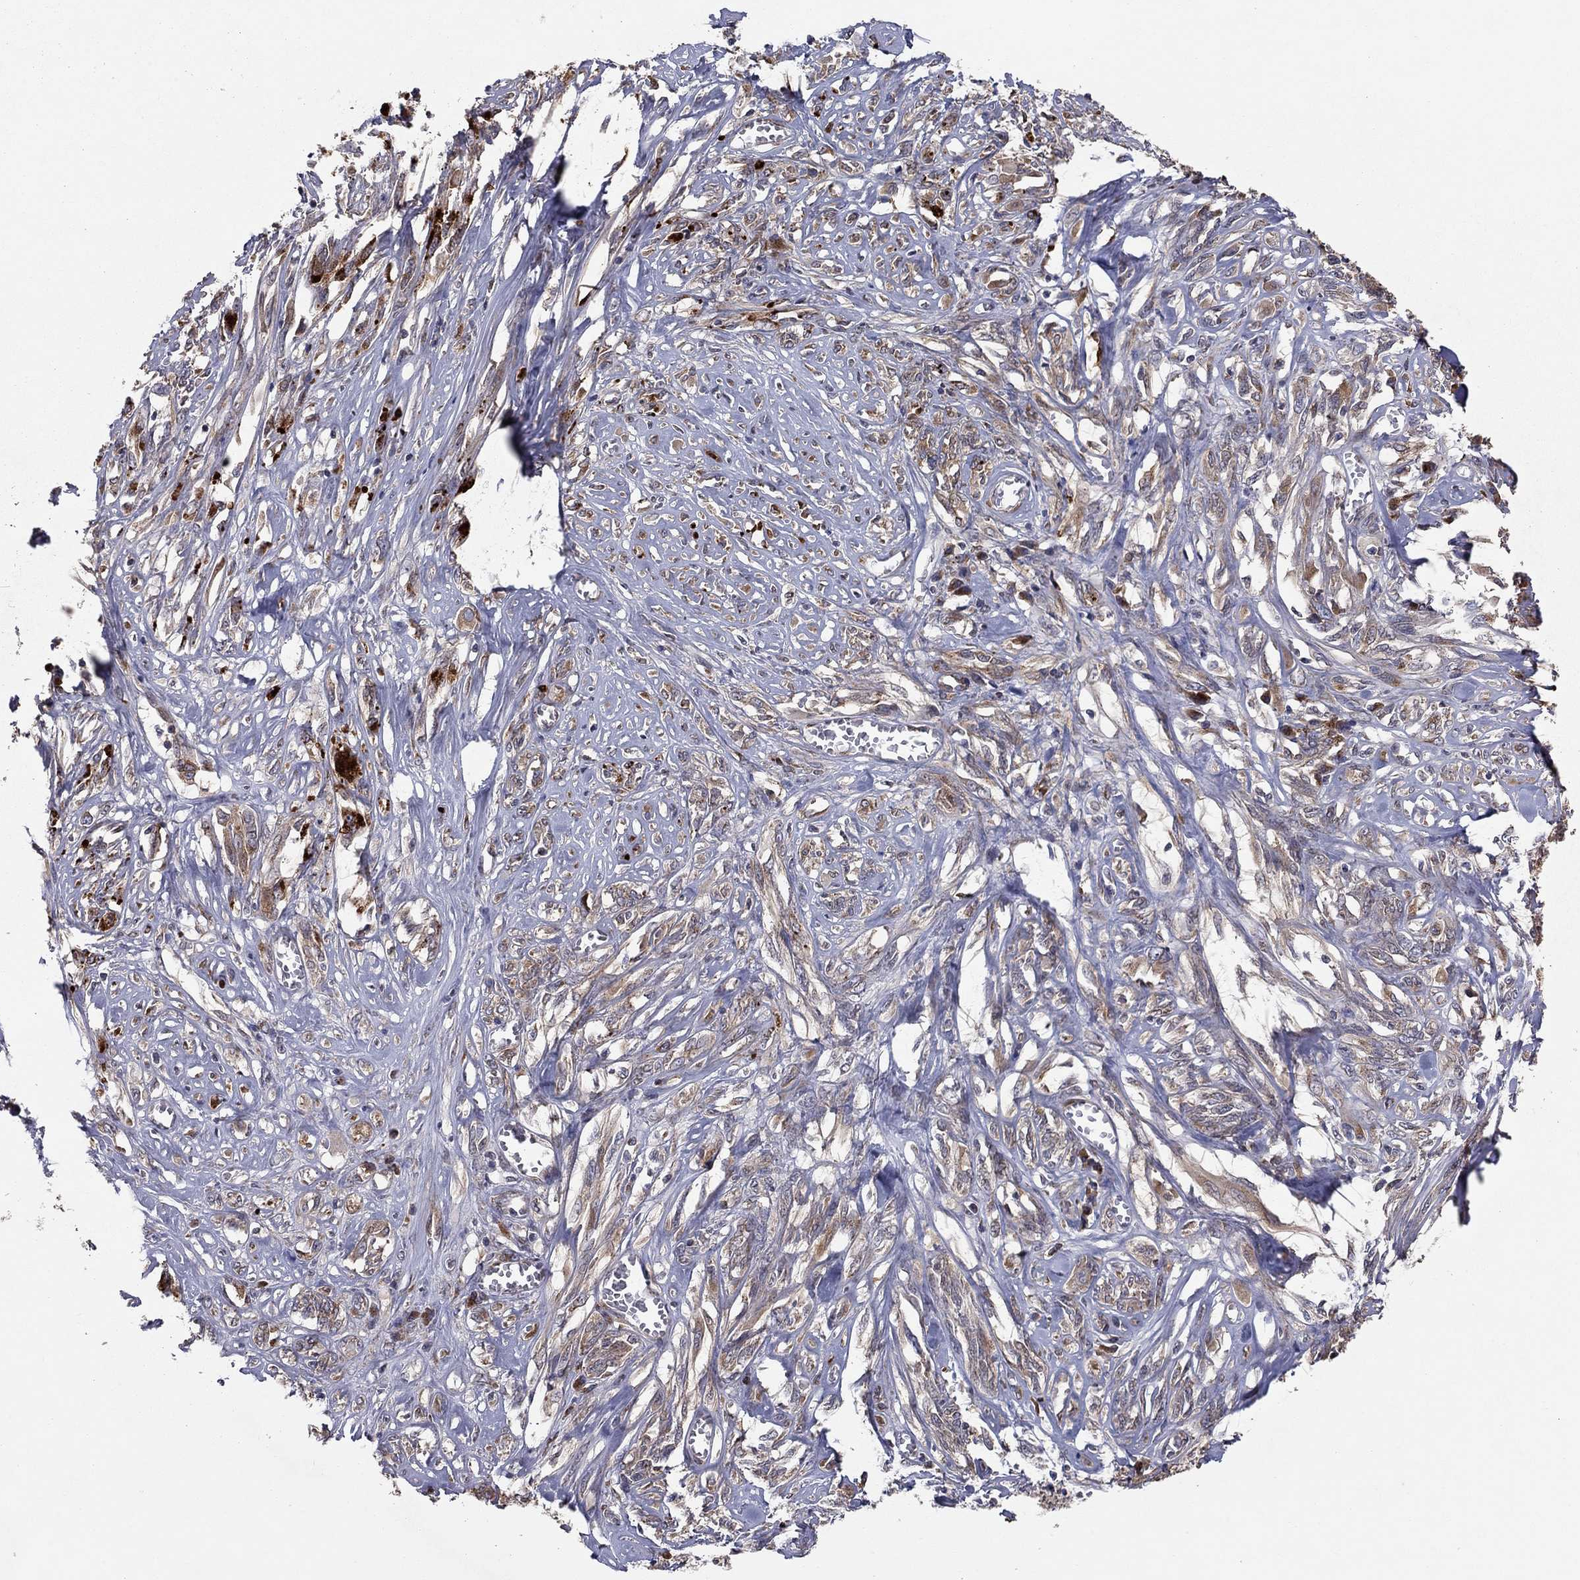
{"staining": {"intensity": "weak", "quantity": ">75%", "location": "cytoplasmic/membranous"}, "tissue": "melanoma", "cell_type": "Tumor cells", "image_type": "cancer", "snomed": [{"axis": "morphology", "description": "Malignant melanoma, NOS"}, {"axis": "topography", "description": "Skin"}], "caption": "A brown stain highlights weak cytoplasmic/membranous positivity of a protein in human malignant melanoma tumor cells.", "gene": "YIF1A", "patient": {"sex": "female", "age": 91}}